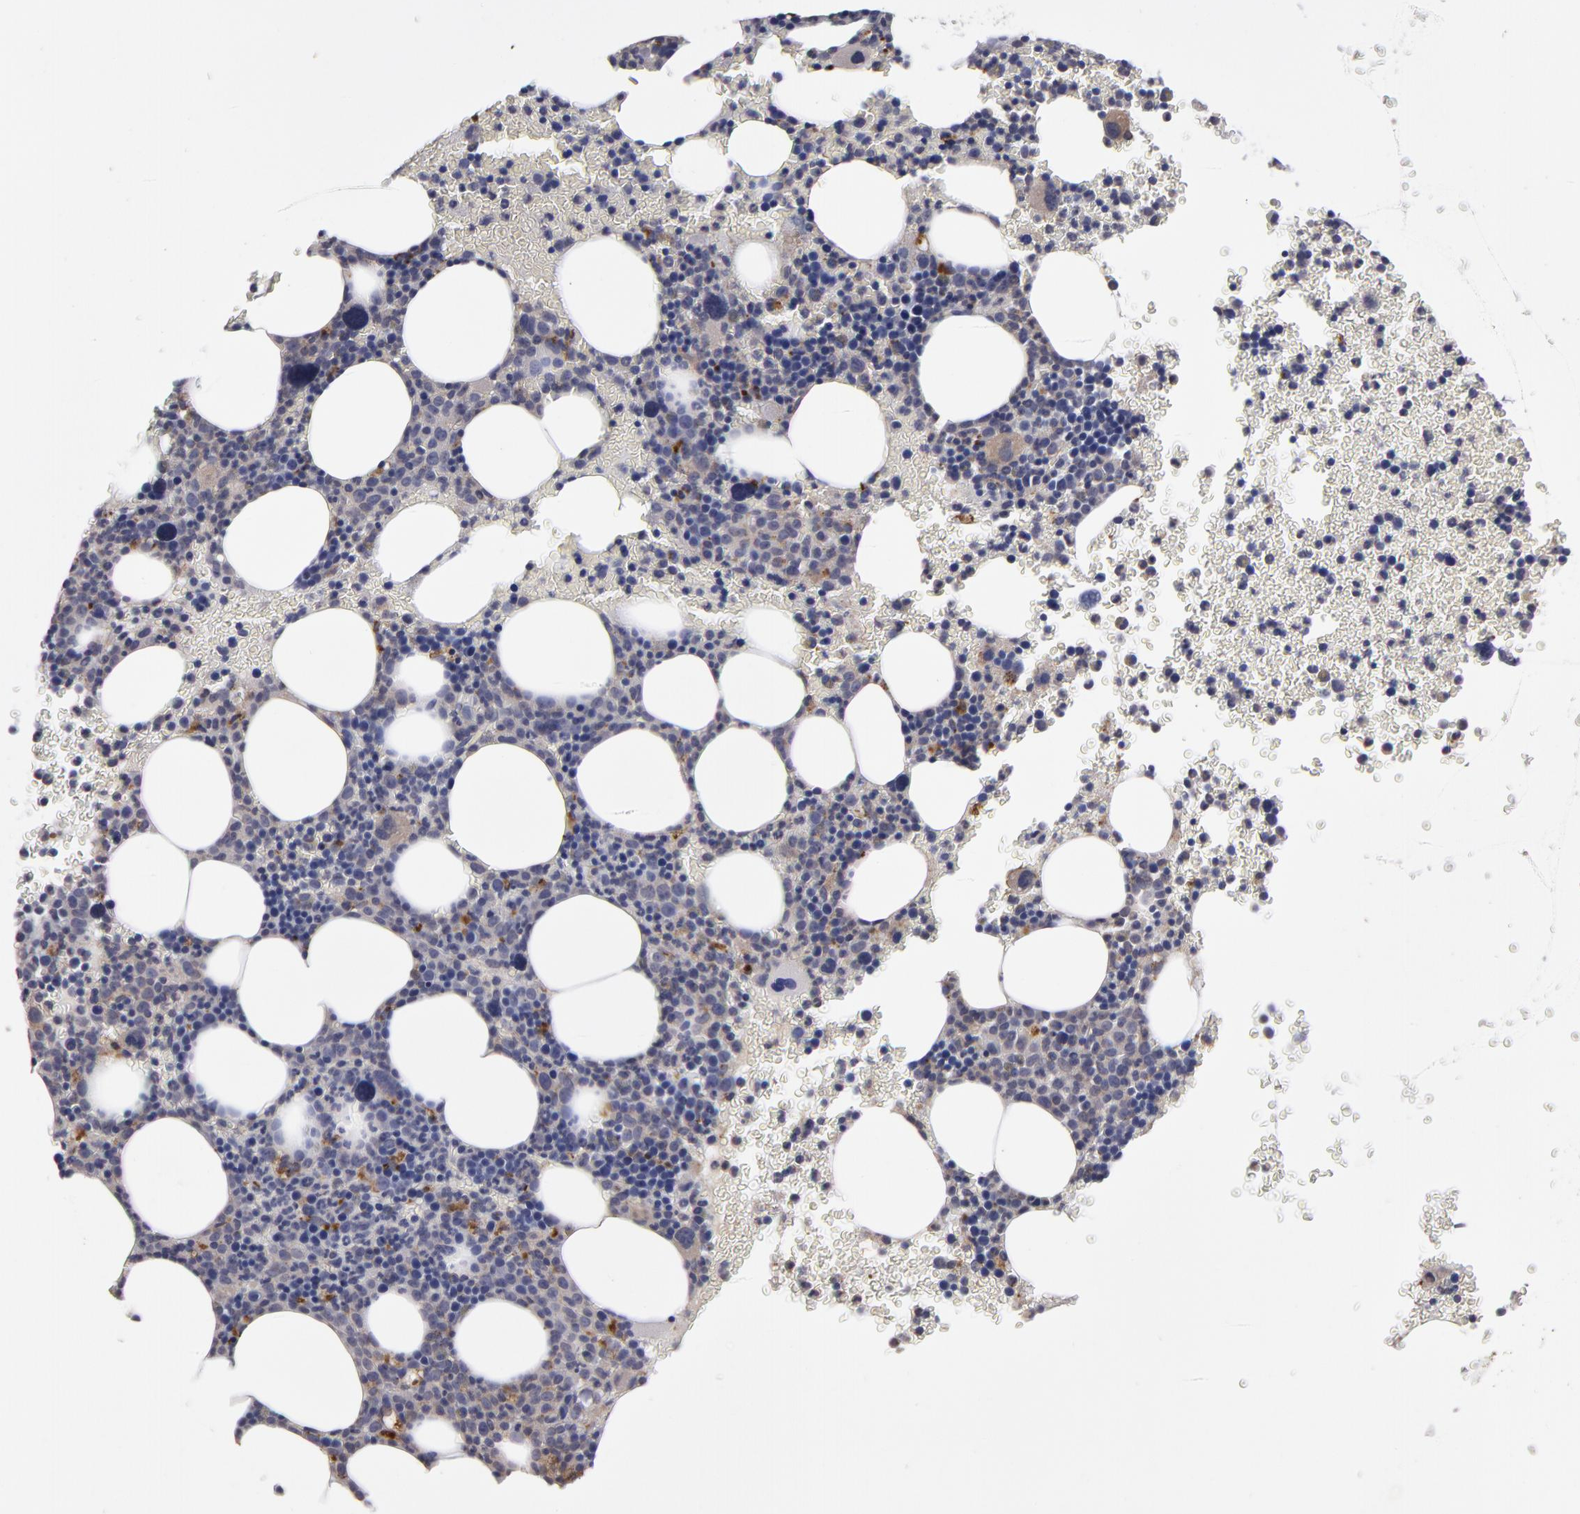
{"staining": {"intensity": "weak", "quantity": "<25%", "location": "cytoplasmic/membranous"}, "tissue": "bone marrow", "cell_type": "Hematopoietic cells", "image_type": "normal", "snomed": [{"axis": "morphology", "description": "Normal tissue, NOS"}, {"axis": "topography", "description": "Bone marrow"}], "caption": "Immunohistochemistry of unremarkable human bone marrow reveals no expression in hematopoietic cells. (DAB (3,3'-diaminobenzidine) immunohistochemistry (IHC), high magnification).", "gene": "CTSO", "patient": {"sex": "male", "age": 68}}